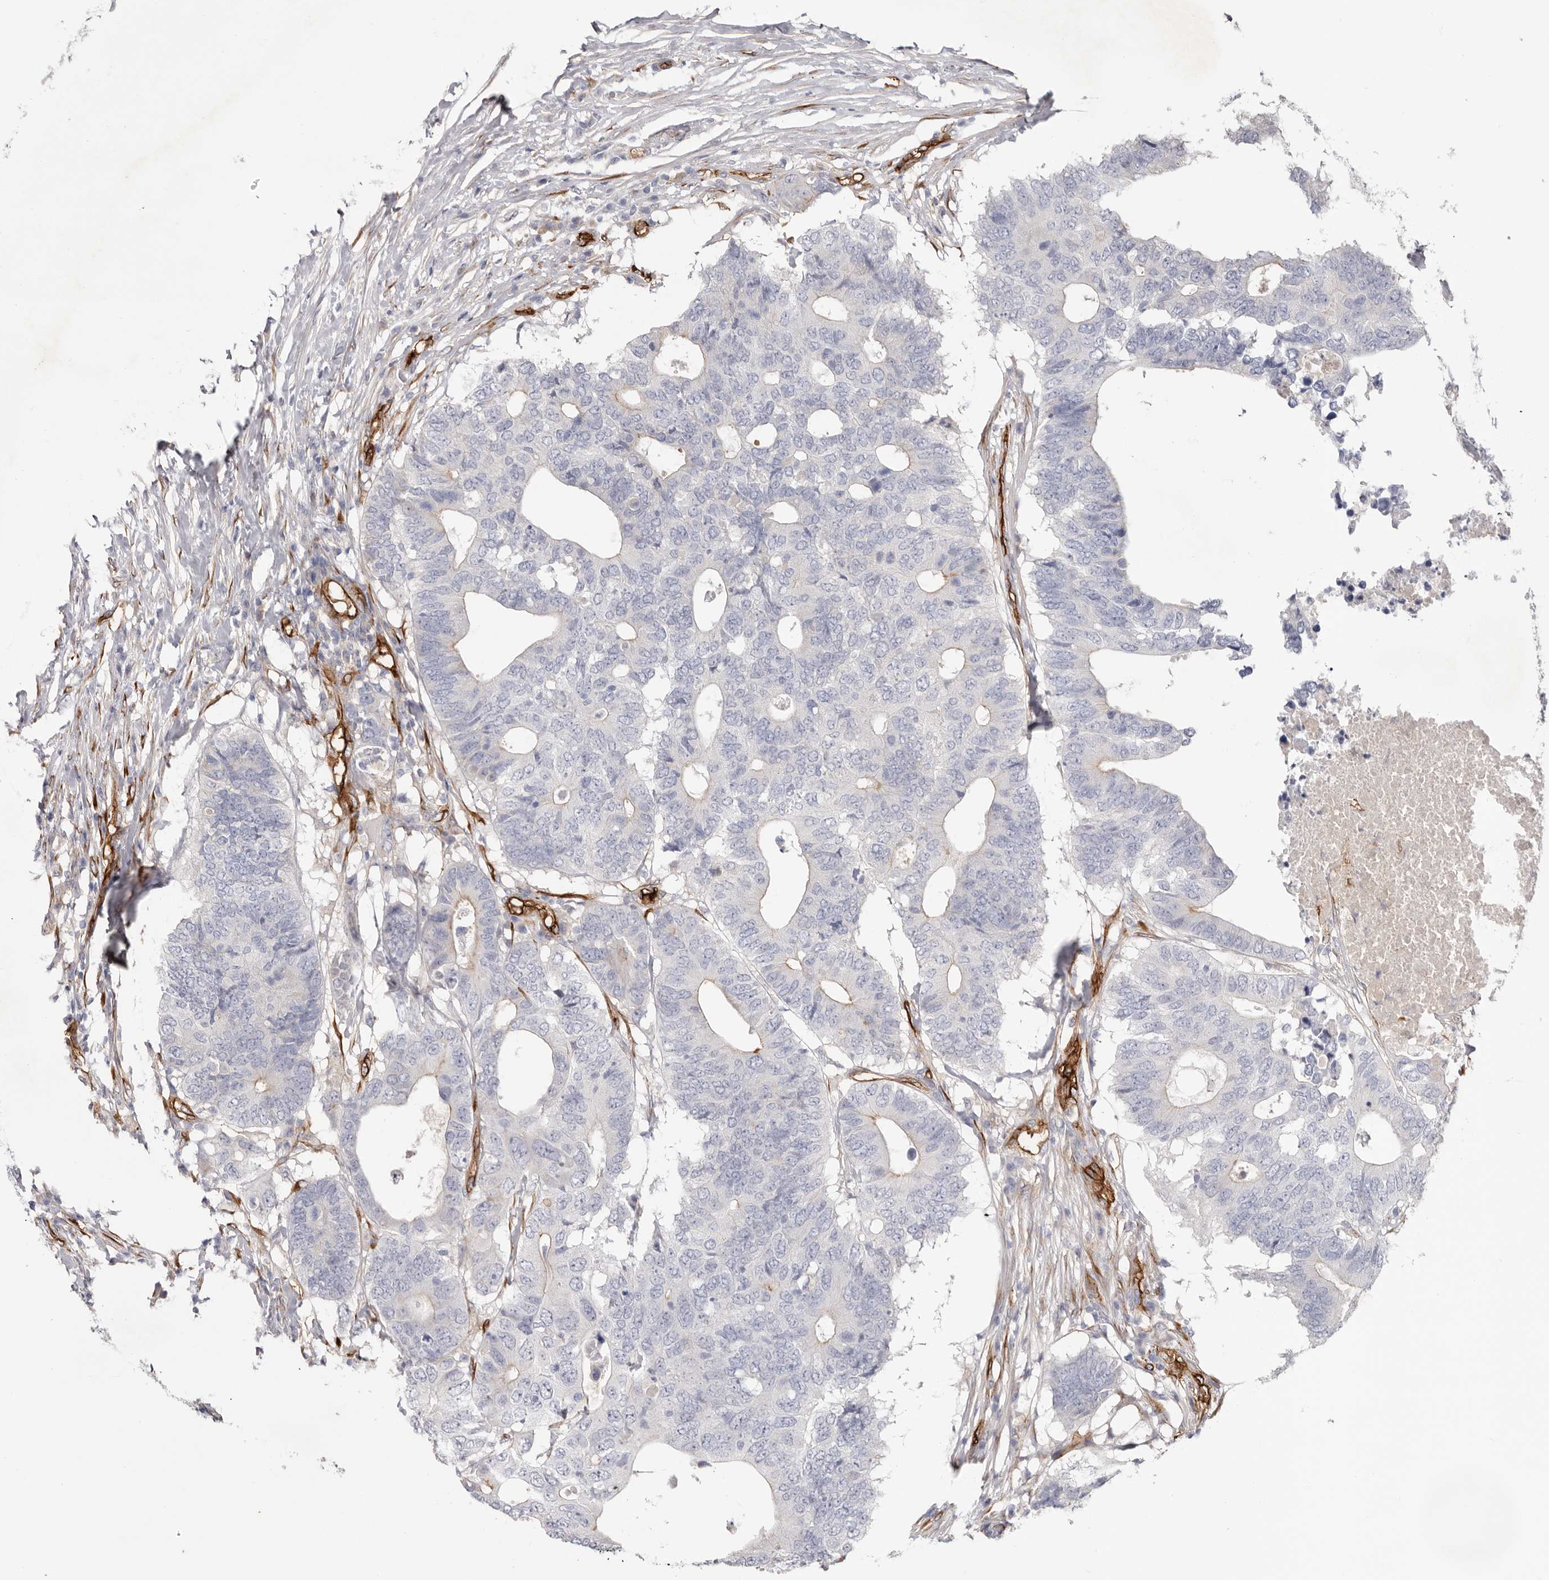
{"staining": {"intensity": "negative", "quantity": "none", "location": "none"}, "tissue": "colorectal cancer", "cell_type": "Tumor cells", "image_type": "cancer", "snomed": [{"axis": "morphology", "description": "Adenocarcinoma, NOS"}, {"axis": "topography", "description": "Colon"}], "caption": "This is an IHC photomicrograph of adenocarcinoma (colorectal). There is no staining in tumor cells.", "gene": "LRRC66", "patient": {"sex": "male", "age": 71}}